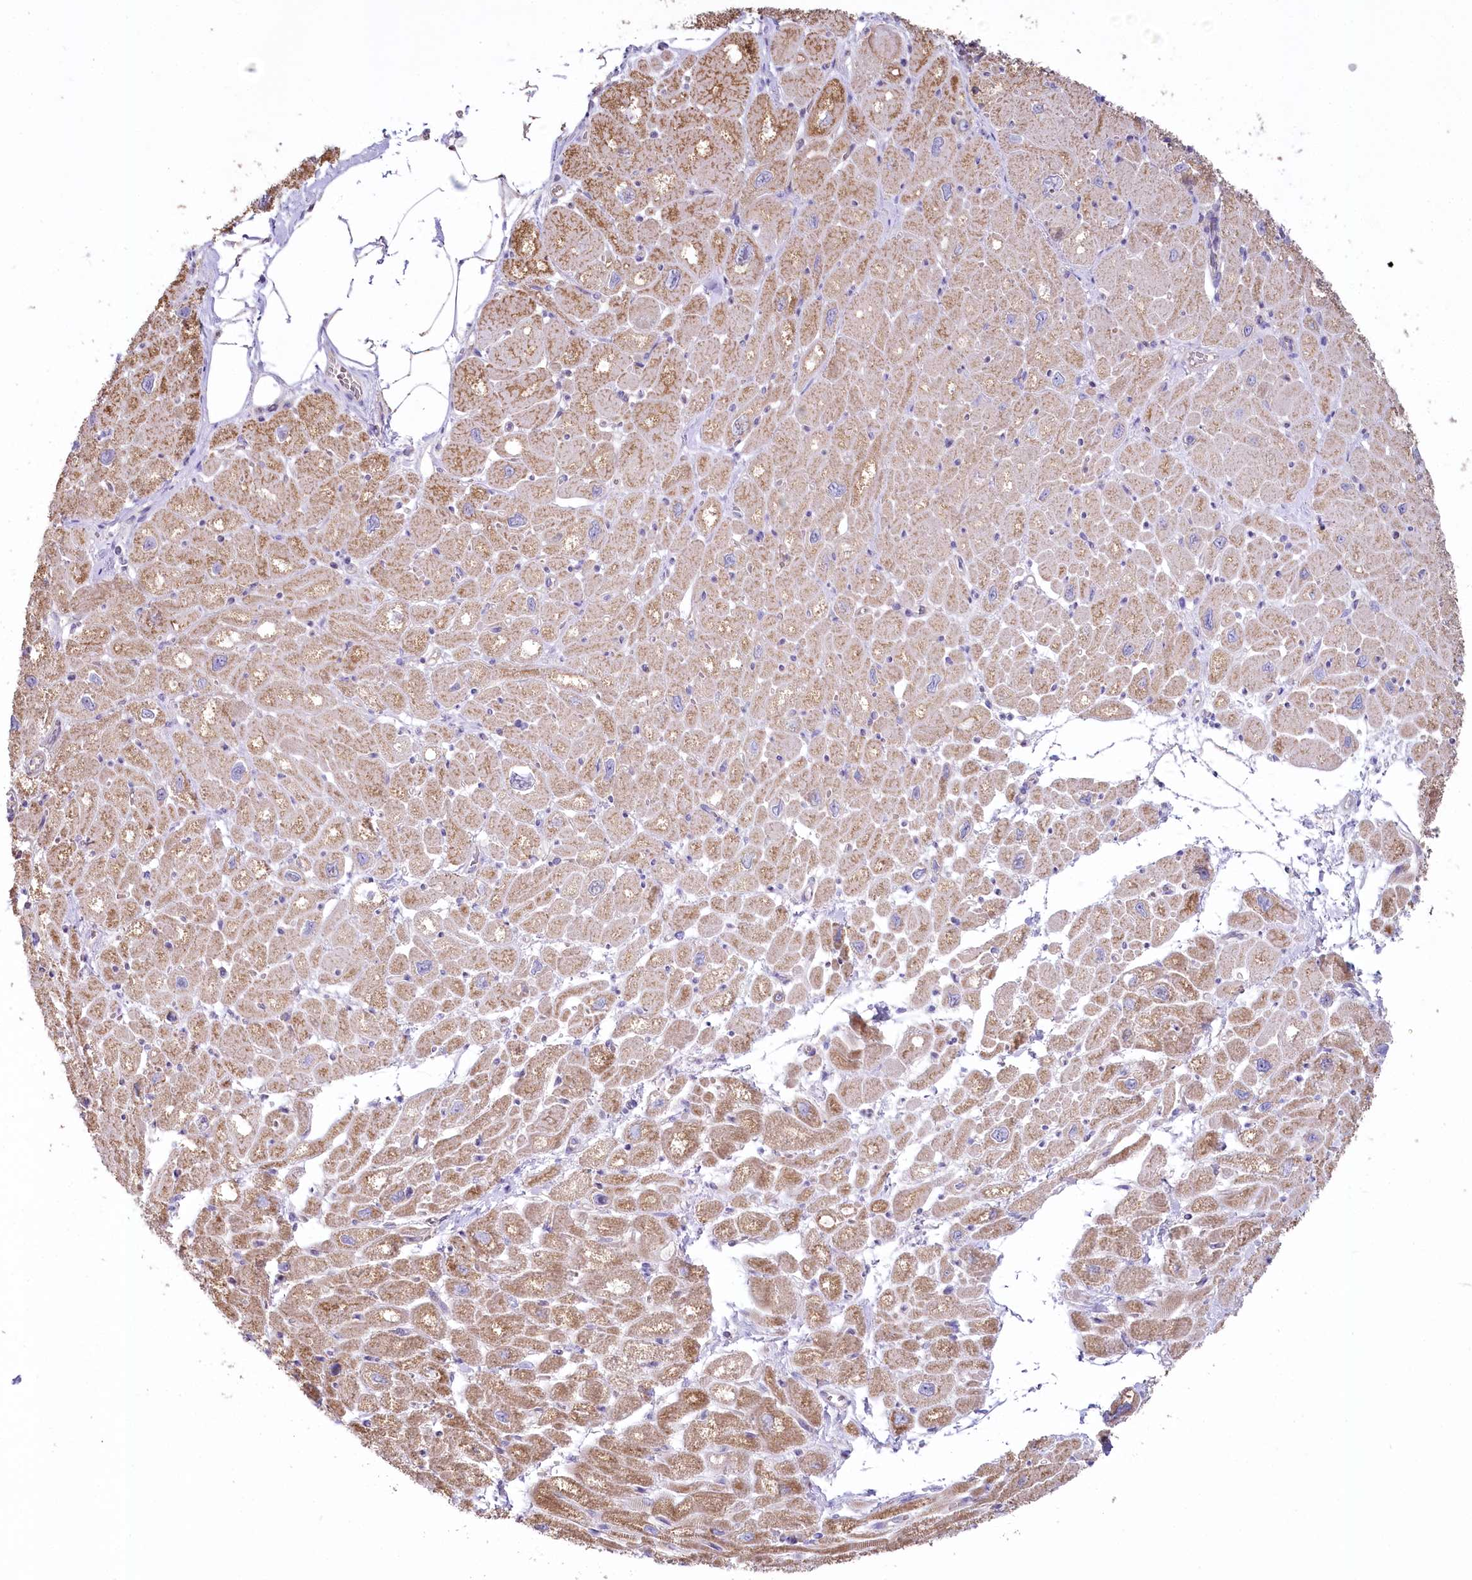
{"staining": {"intensity": "moderate", "quantity": ">75%", "location": "cytoplasmic/membranous"}, "tissue": "heart muscle", "cell_type": "Cardiomyocytes", "image_type": "normal", "snomed": [{"axis": "morphology", "description": "Normal tissue, NOS"}, {"axis": "topography", "description": "Heart"}], "caption": "Immunohistochemical staining of benign human heart muscle demonstrates moderate cytoplasmic/membranous protein positivity in about >75% of cardiomyocytes.", "gene": "SLC6A11", "patient": {"sex": "male", "age": 50}}